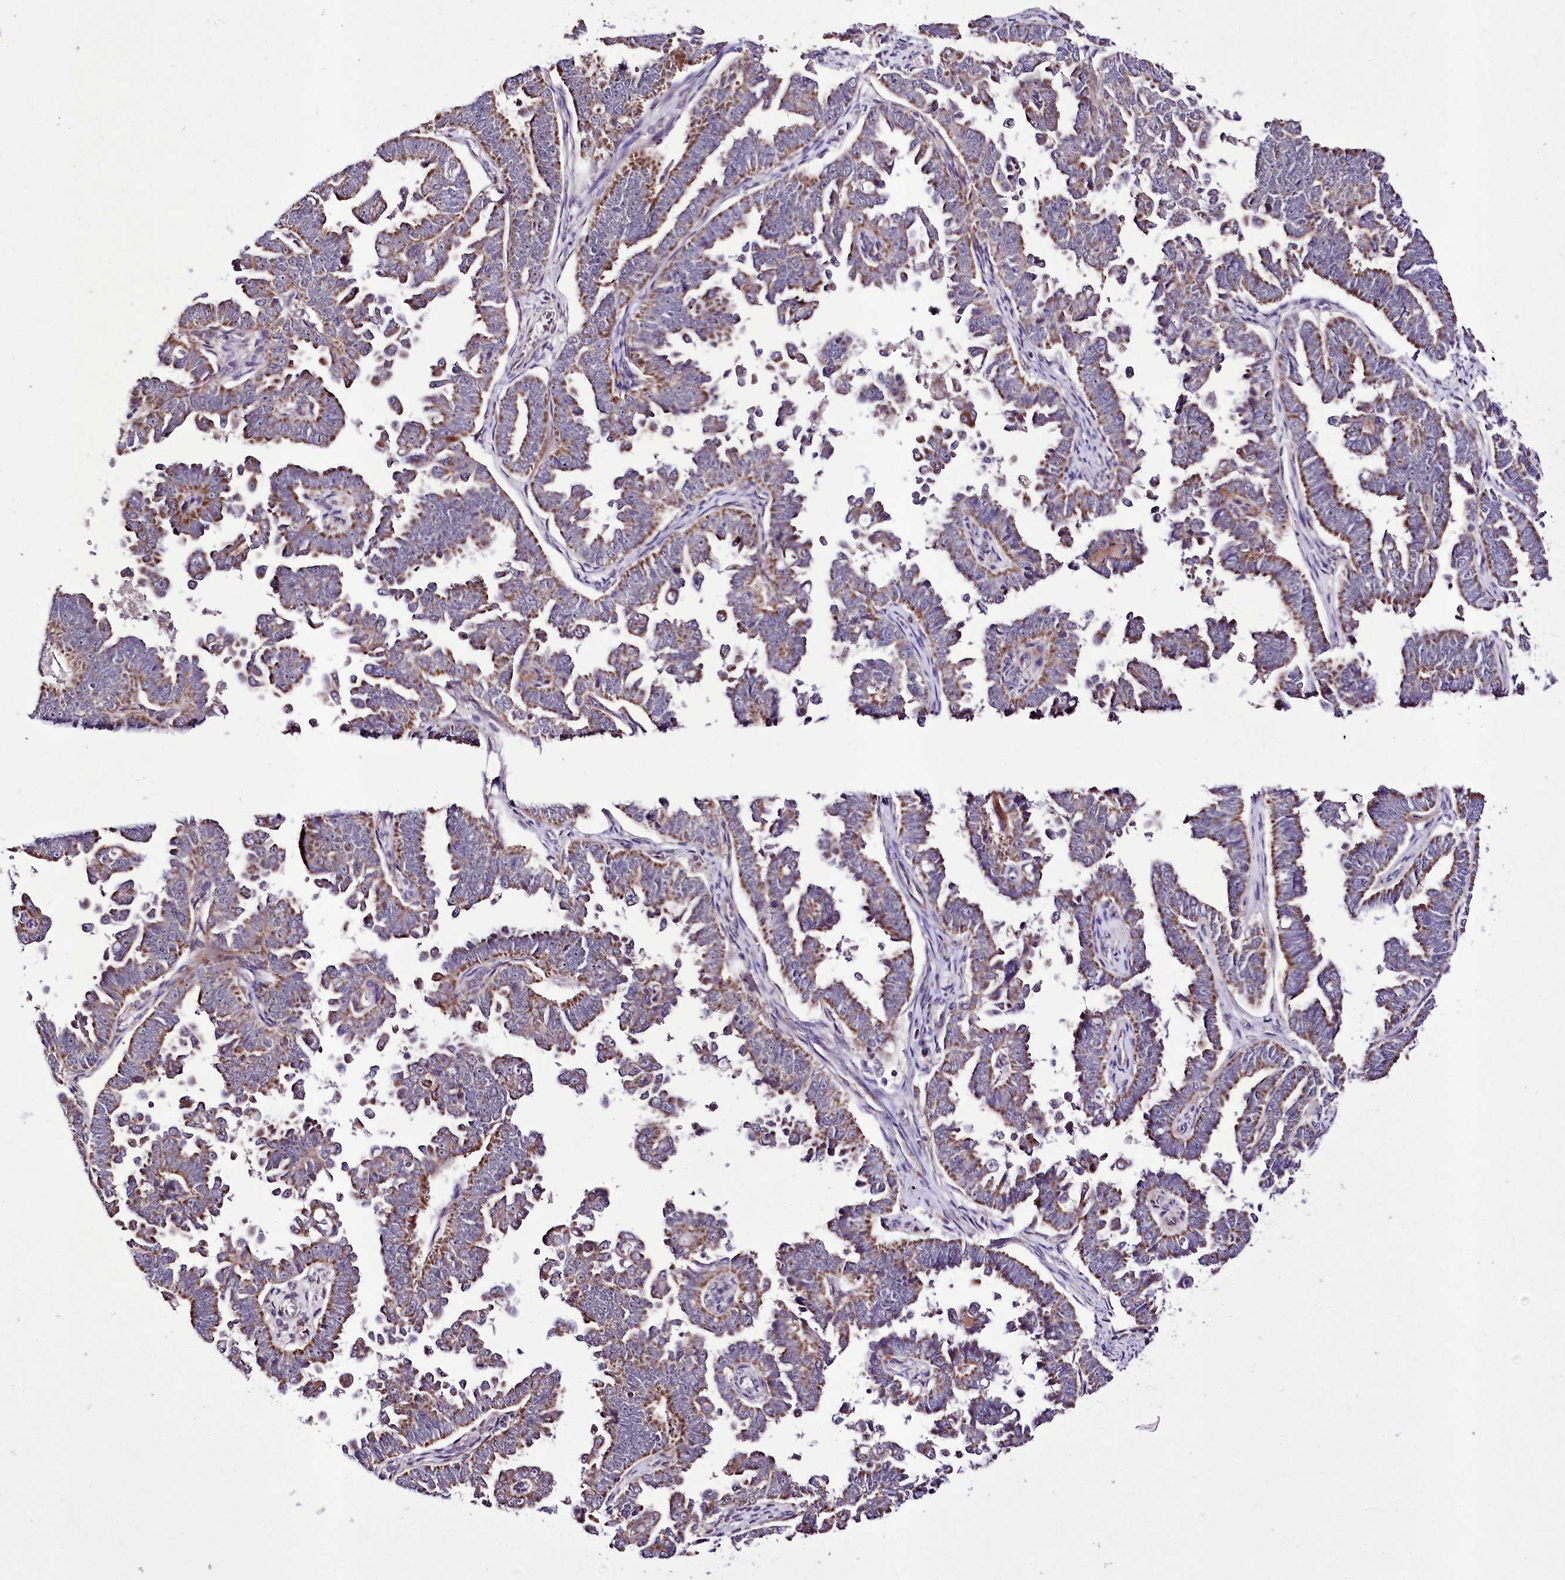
{"staining": {"intensity": "moderate", "quantity": ">75%", "location": "cytoplasmic/membranous"}, "tissue": "endometrial cancer", "cell_type": "Tumor cells", "image_type": "cancer", "snomed": [{"axis": "morphology", "description": "Adenocarcinoma, NOS"}, {"axis": "topography", "description": "Endometrium"}], "caption": "A brown stain highlights moderate cytoplasmic/membranous positivity of a protein in endometrial cancer tumor cells.", "gene": "ATE1", "patient": {"sex": "female", "age": 75}}